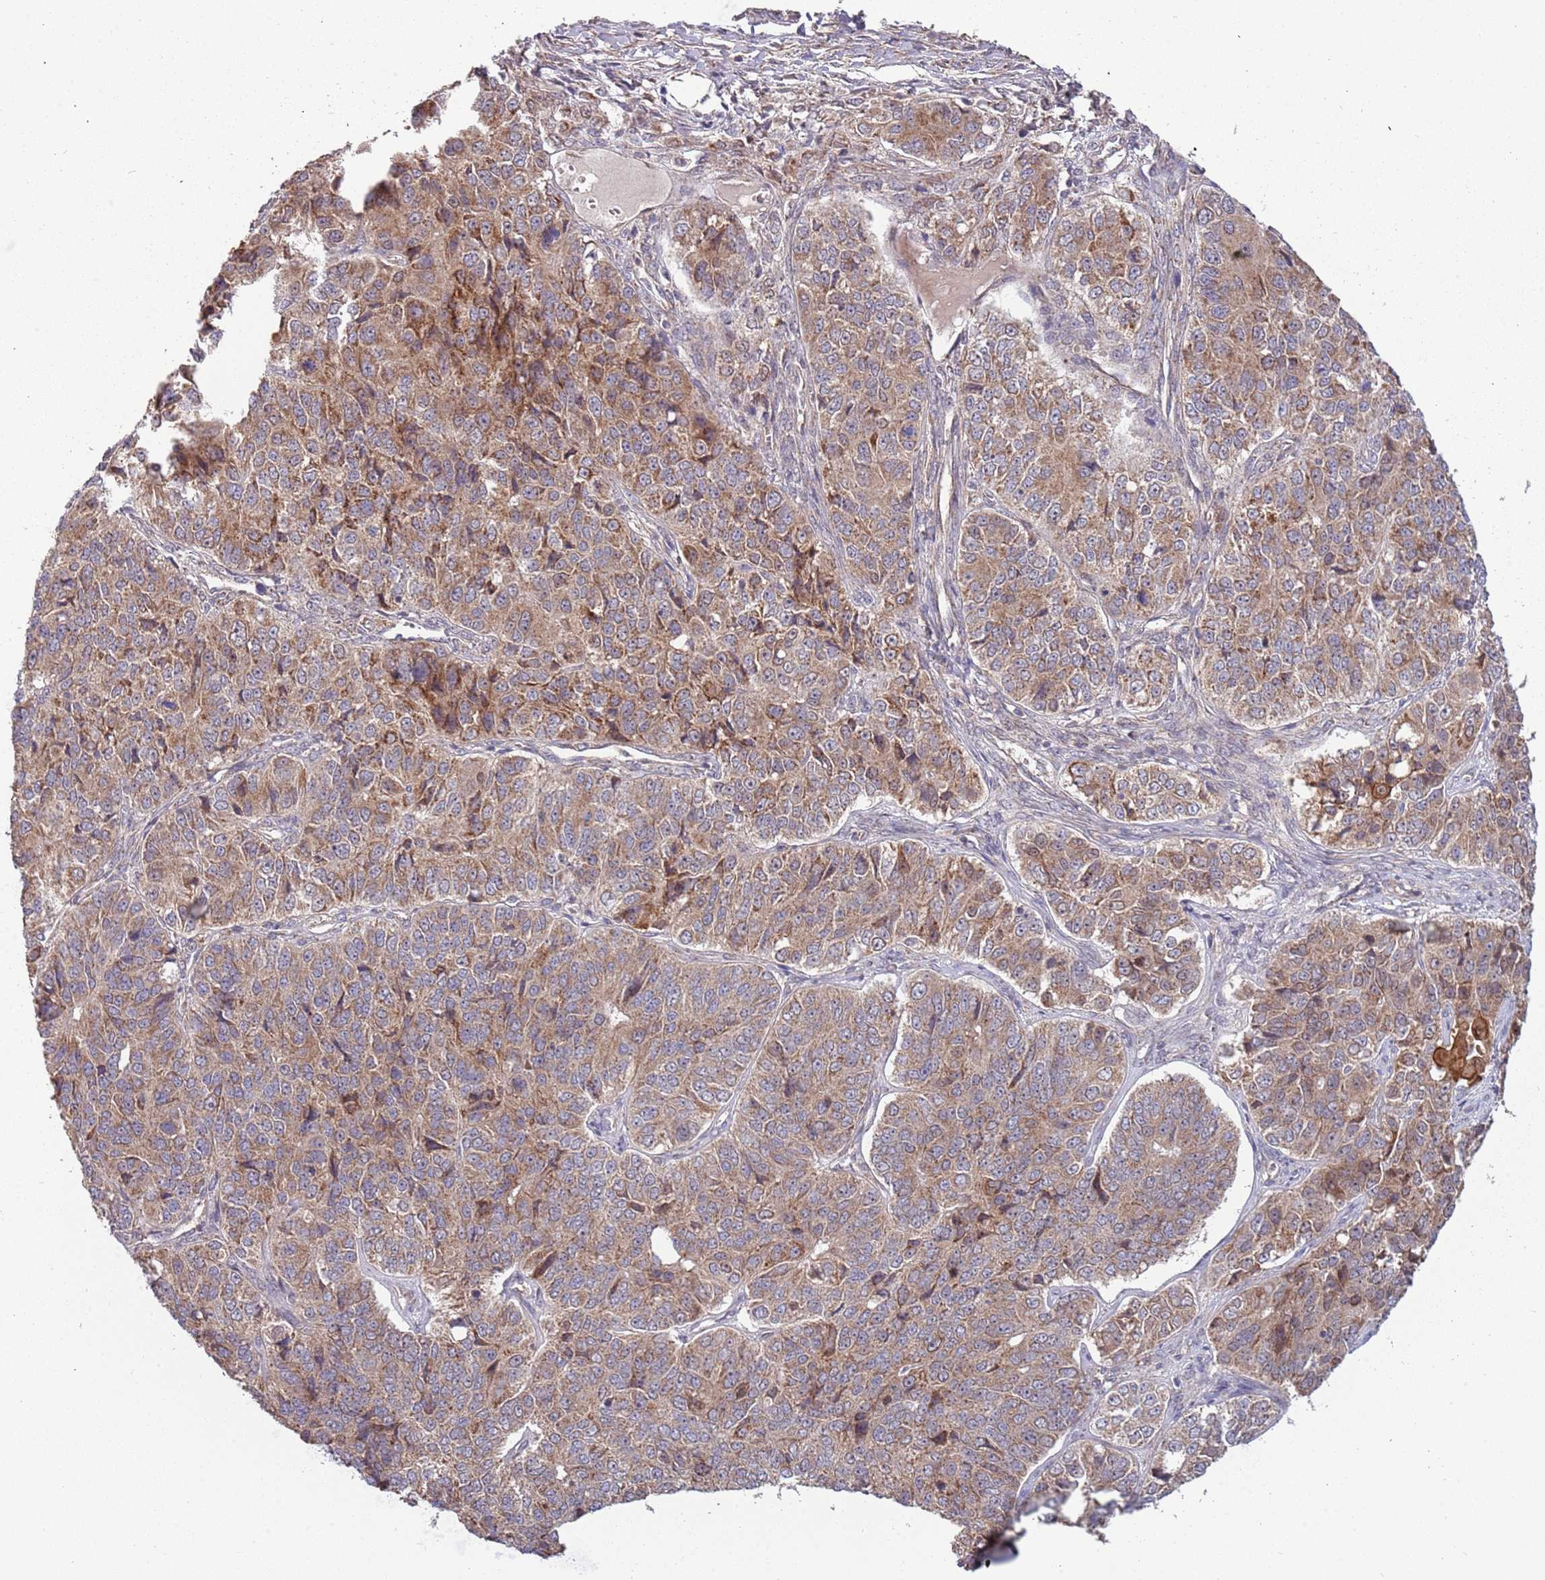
{"staining": {"intensity": "moderate", "quantity": "25%-75%", "location": "cytoplasmic/membranous"}, "tissue": "ovarian cancer", "cell_type": "Tumor cells", "image_type": "cancer", "snomed": [{"axis": "morphology", "description": "Carcinoma, endometroid"}, {"axis": "topography", "description": "Ovary"}], "caption": "The micrograph exhibits a brown stain indicating the presence of a protein in the cytoplasmic/membranous of tumor cells in endometroid carcinoma (ovarian).", "gene": "RNF181", "patient": {"sex": "female", "age": 51}}